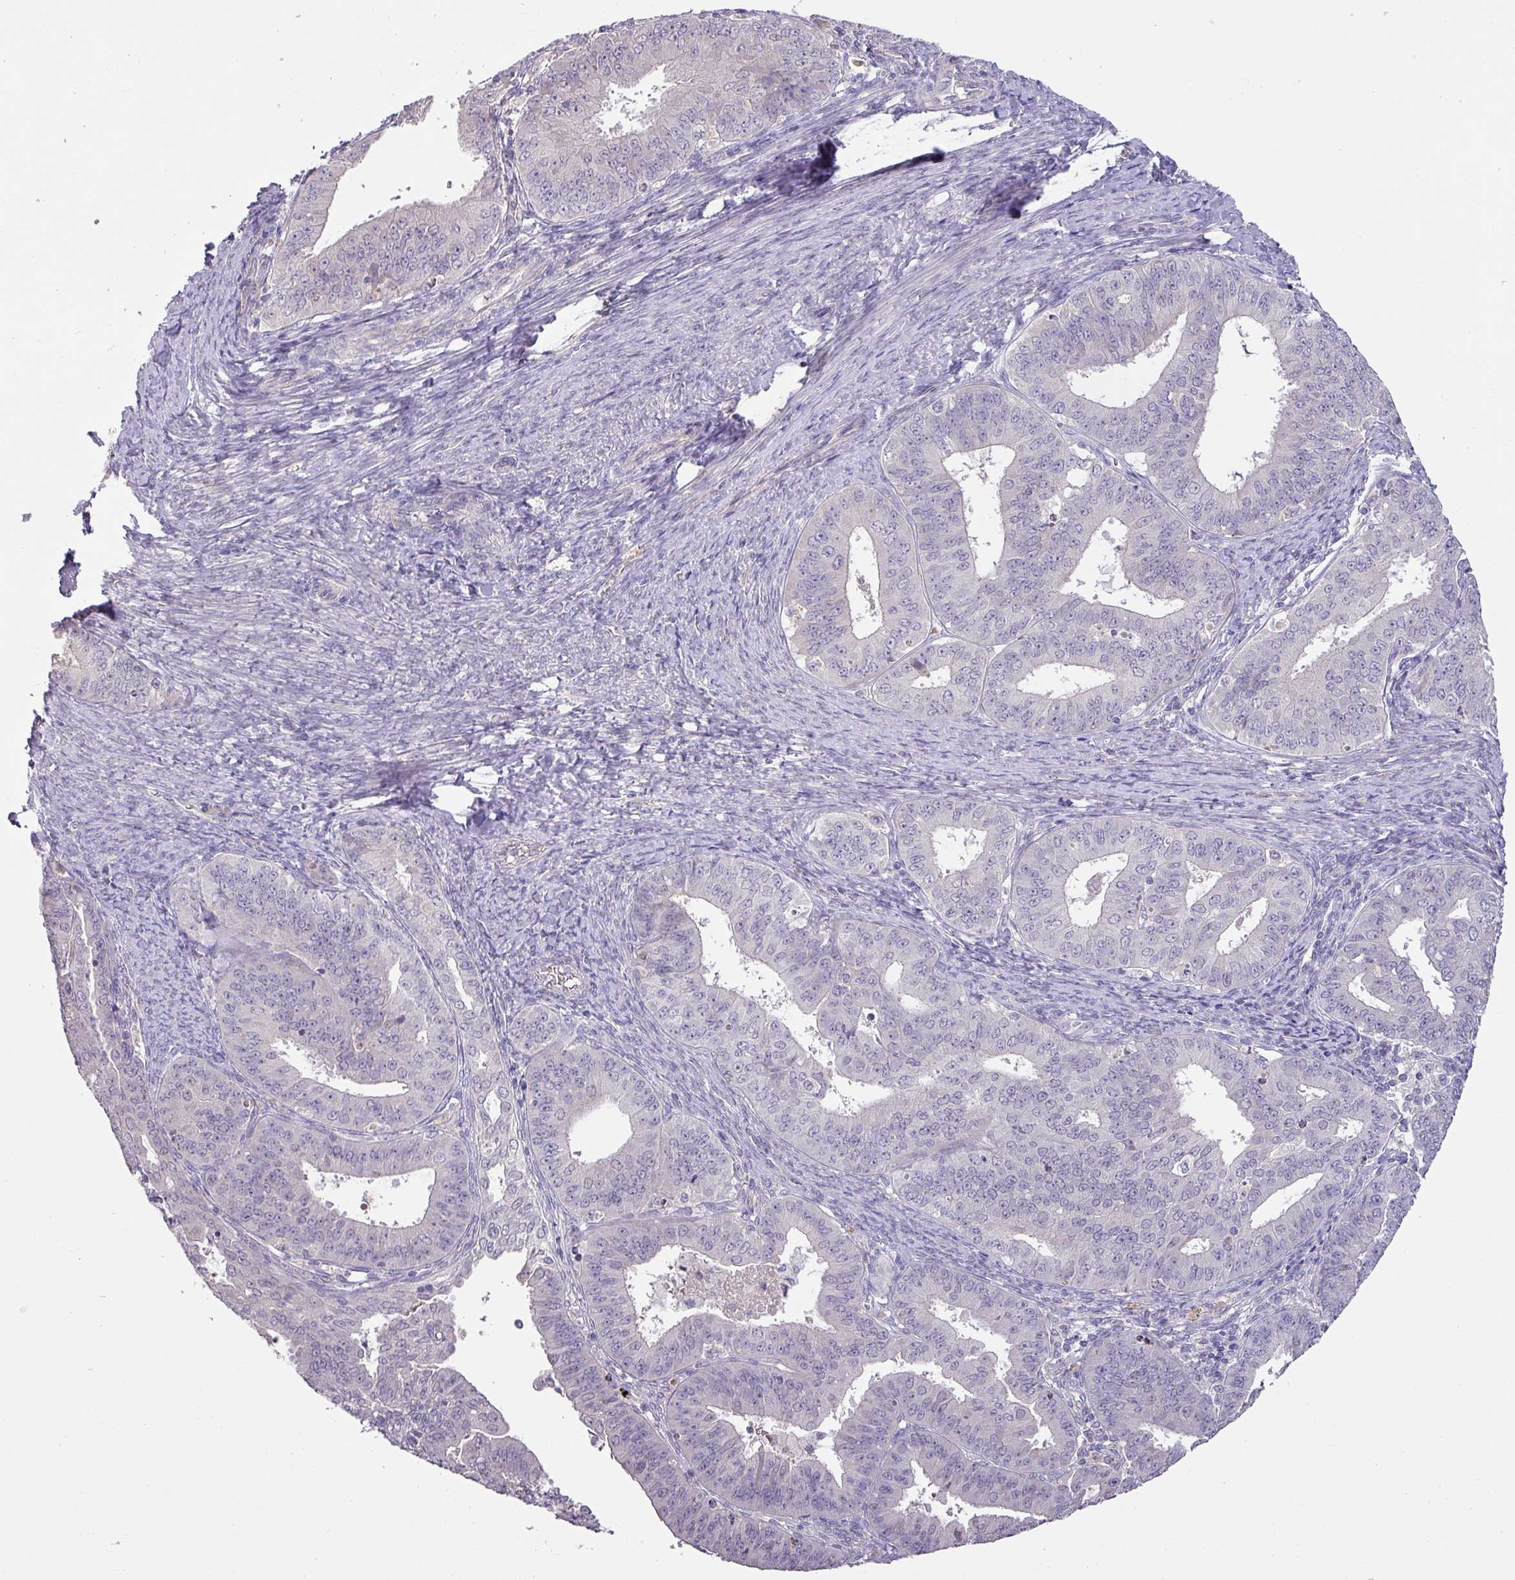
{"staining": {"intensity": "negative", "quantity": "none", "location": "none"}, "tissue": "endometrial cancer", "cell_type": "Tumor cells", "image_type": "cancer", "snomed": [{"axis": "morphology", "description": "Adenocarcinoma, NOS"}, {"axis": "topography", "description": "Endometrium"}], "caption": "Immunohistochemistry (IHC) image of neoplastic tissue: endometrial cancer stained with DAB (3,3'-diaminobenzidine) reveals no significant protein positivity in tumor cells. (DAB (3,3'-diaminobenzidine) immunohistochemistry (IHC) visualized using brightfield microscopy, high magnification).", "gene": "PRADC1", "patient": {"sex": "female", "age": 73}}